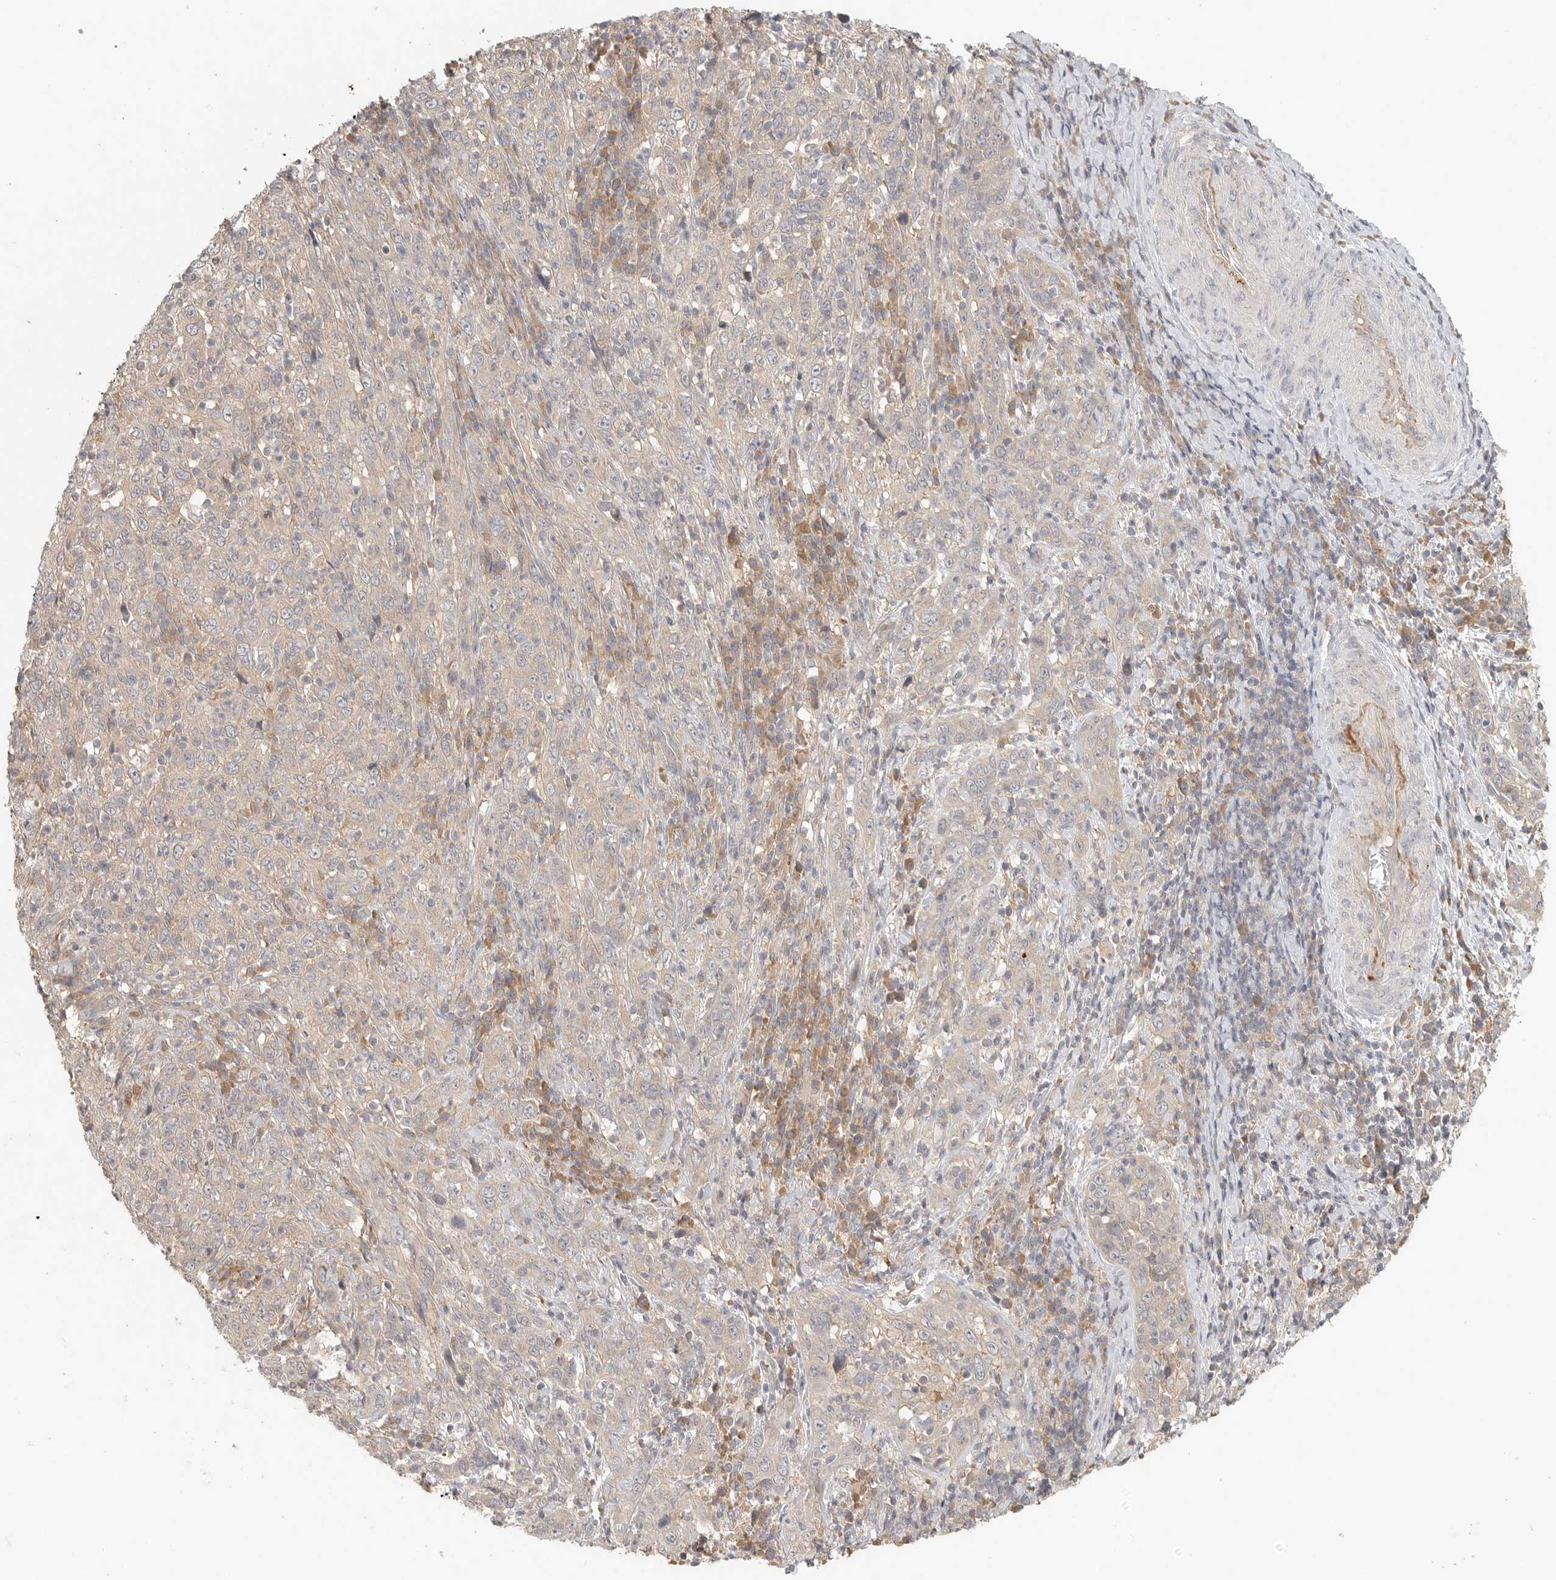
{"staining": {"intensity": "negative", "quantity": "none", "location": "none"}, "tissue": "cervical cancer", "cell_type": "Tumor cells", "image_type": "cancer", "snomed": [{"axis": "morphology", "description": "Squamous cell carcinoma, NOS"}, {"axis": "topography", "description": "Cervix"}], "caption": "Protein analysis of squamous cell carcinoma (cervical) exhibits no significant staining in tumor cells.", "gene": "HDAC6", "patient": {"sex": "female", "age": 46}}